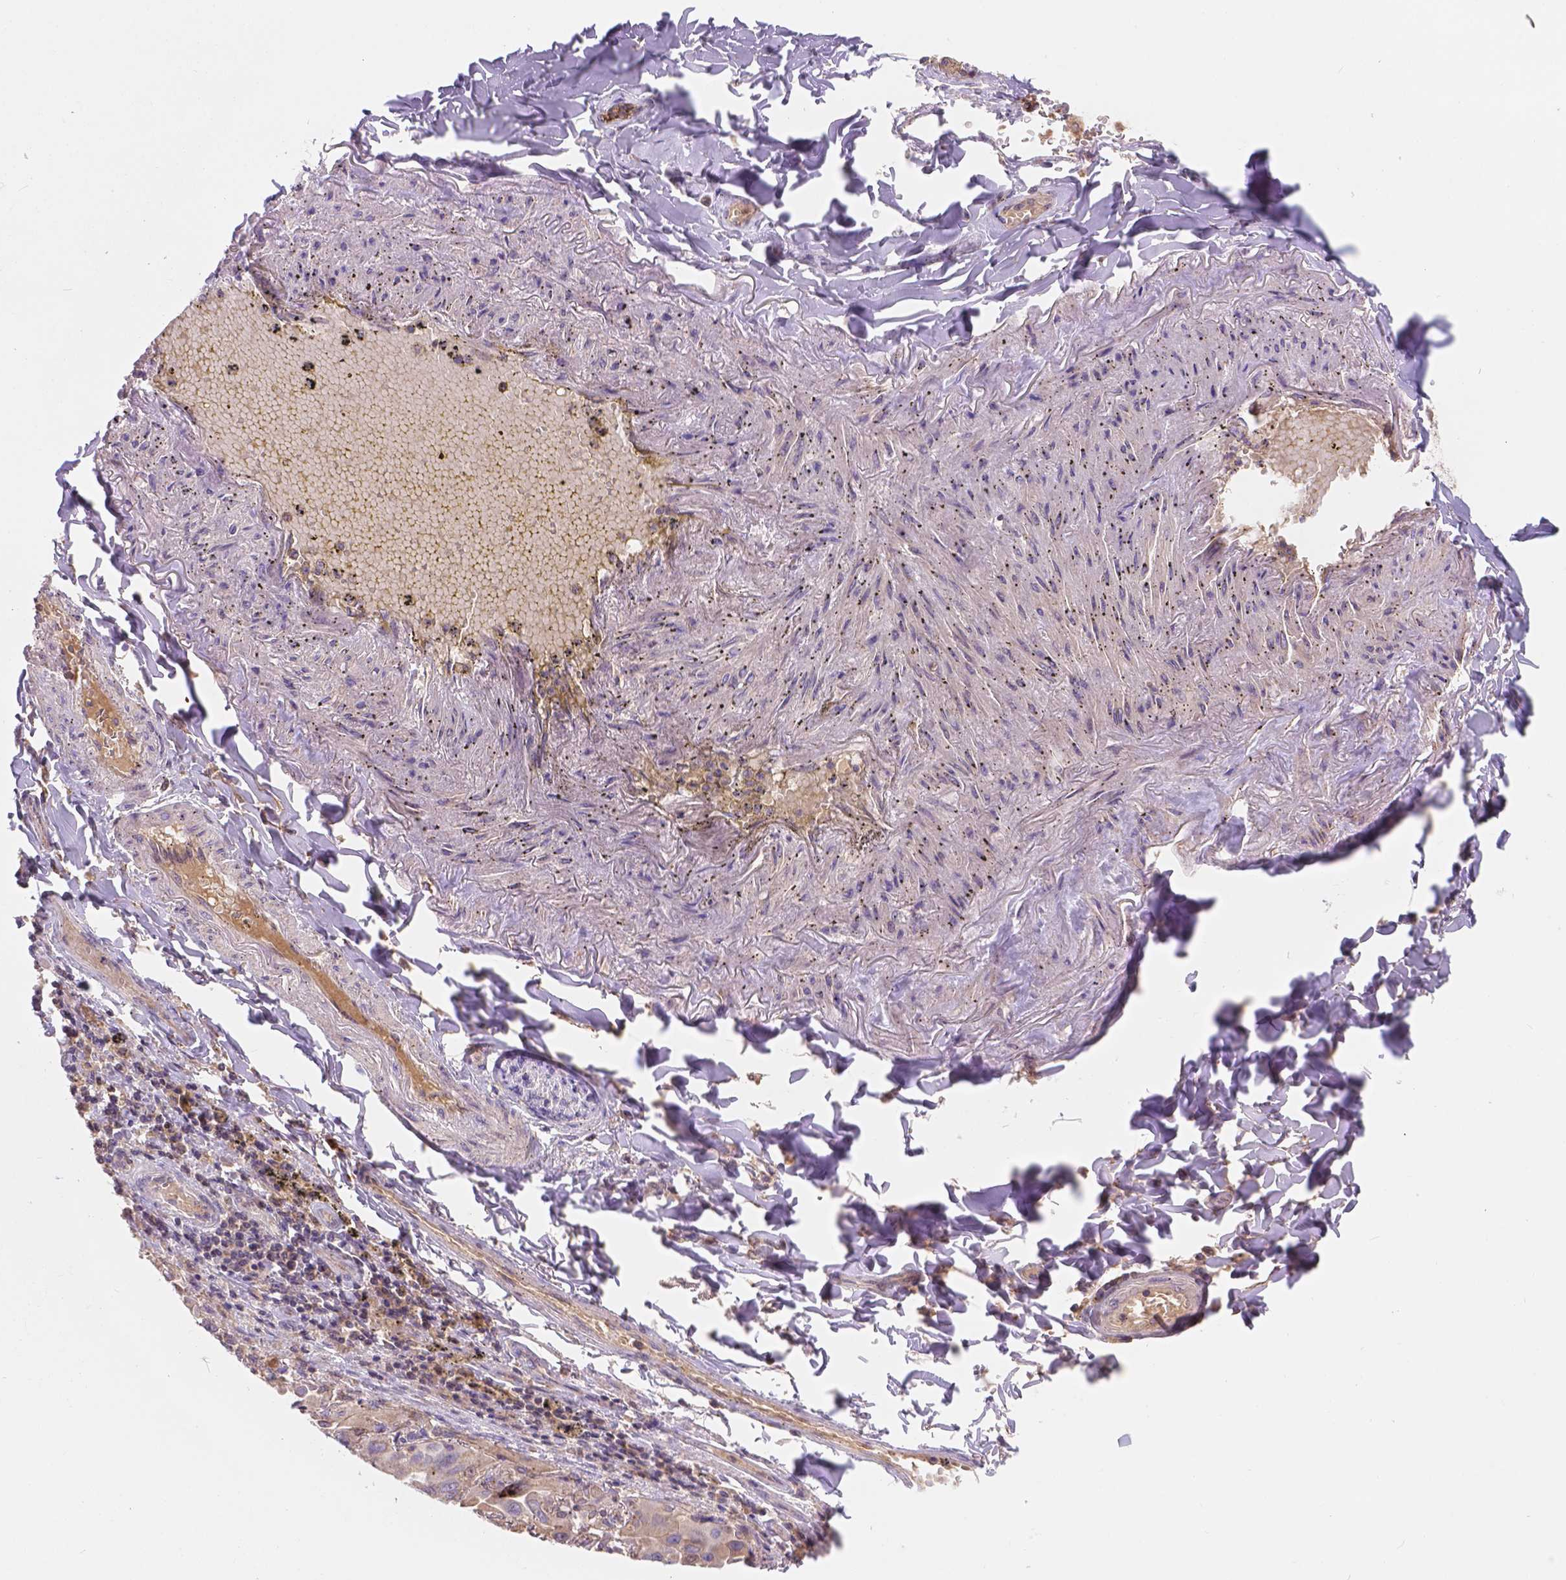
{"staining": {"intensity": "moderate", "quantity": ">75%", "location": "cytoplasmic/membranous"}, "tissue": "lung cancer", "cell_type": "Tumor cells", "image_type": "cancer", "snomed": [{"axis": "morphology", "description": "Adenocarcinoma, NOS"}, {"axis": "topography", "description": "Lung"}], "caption": "Lung adenocarcinoma stained with a protein marker reveals moderate staining in tumor cells.", "gene": "CDK10", "patient": {"sex": "male", "age": 64}}